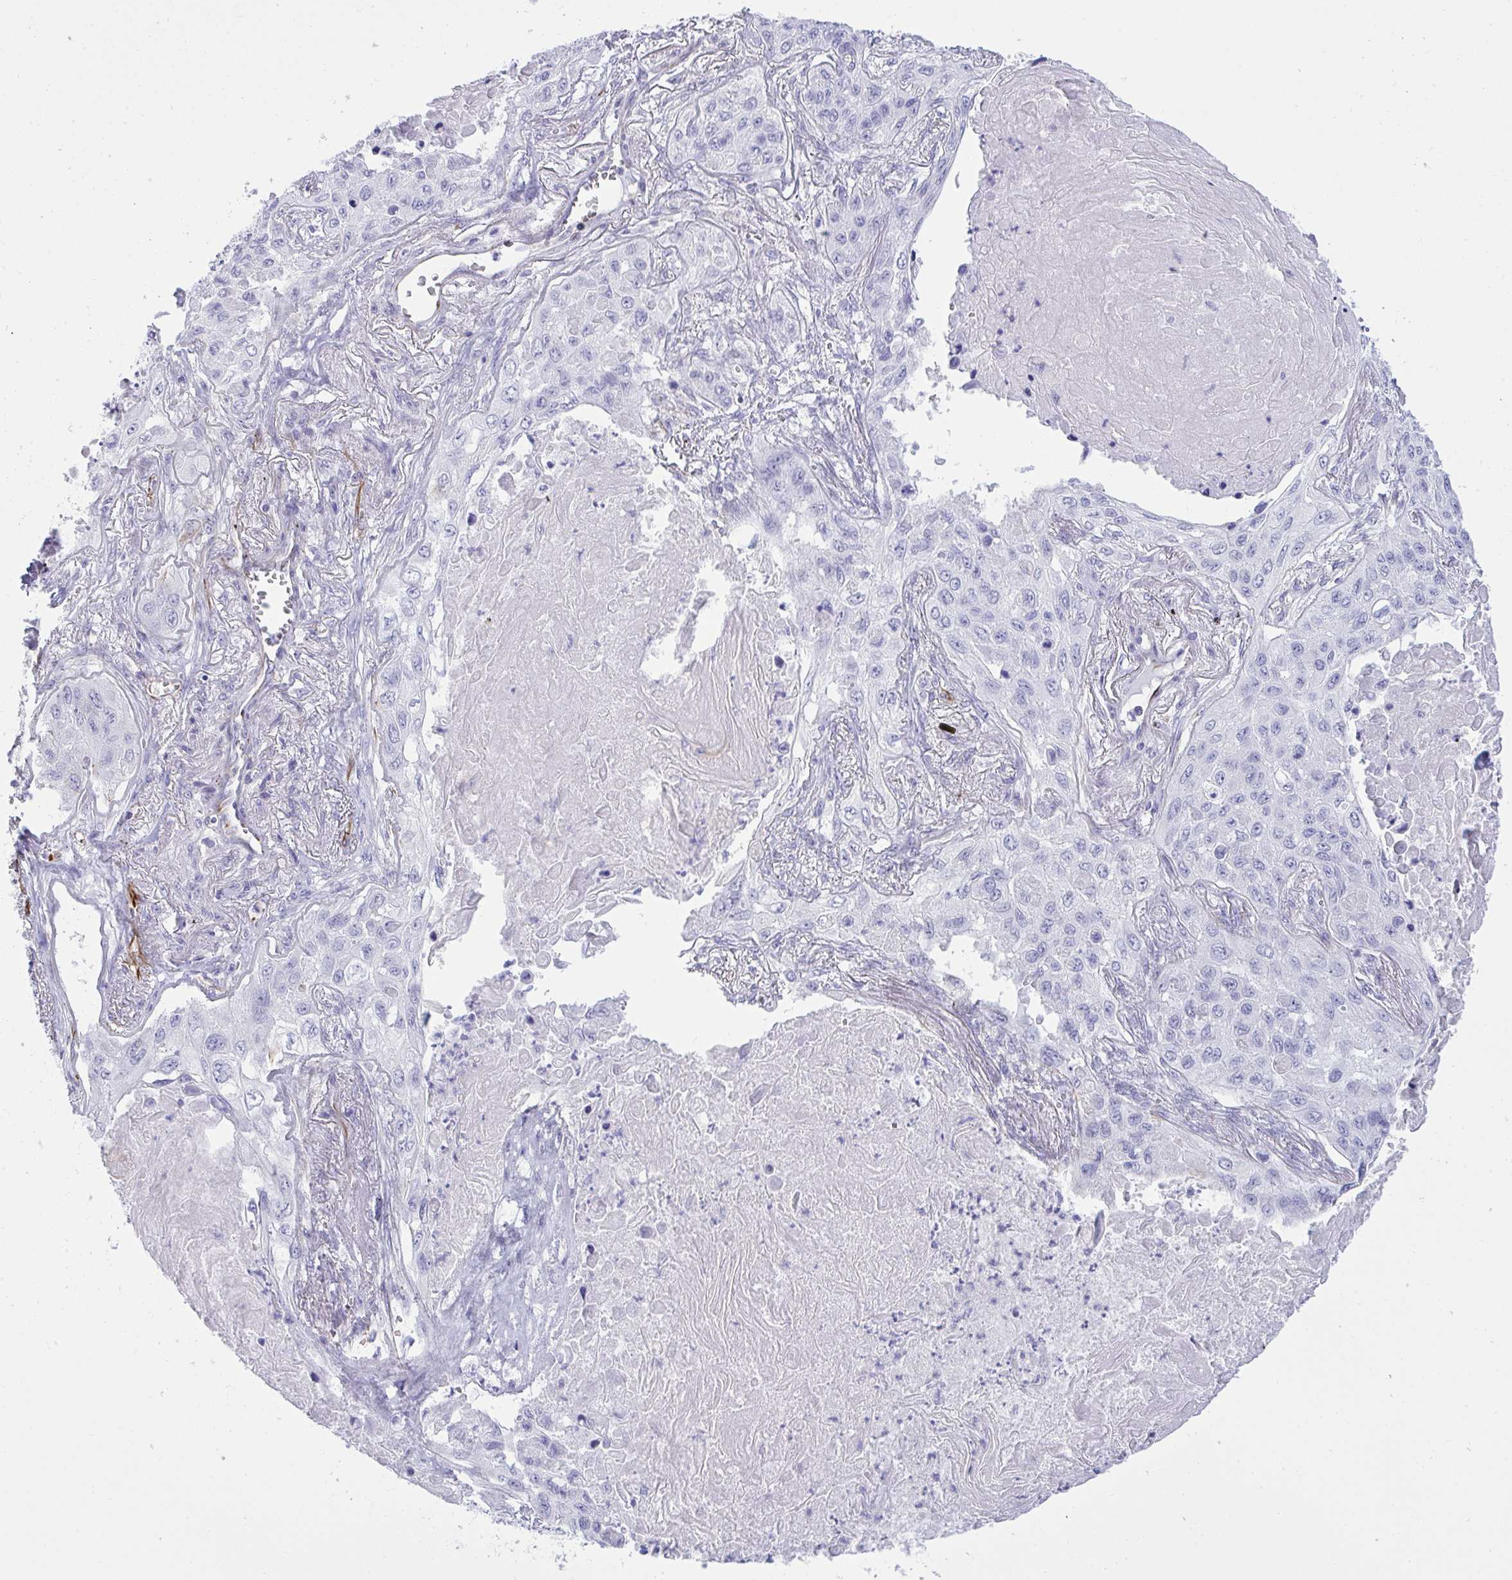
{"staining": {"intensity": "negative", "quantity": "none", "location": "none"}, "tissue": "lung cancer", "cell_type": "Tumor cells", "image_type": "cancer", "snomed": [{"axis": "morphology", "description": "Squamous cell carcinoma, NOS"}, {"axis": "topography", "description": "Lung"}], "caption": "Lung cancer (squamous cell carcinoma) stained for a protein using immunohistochemistry demonstrates no expression tumor cells.", "gene": "SLC35B1", "patient": {"sex": "male", "age": 75}}